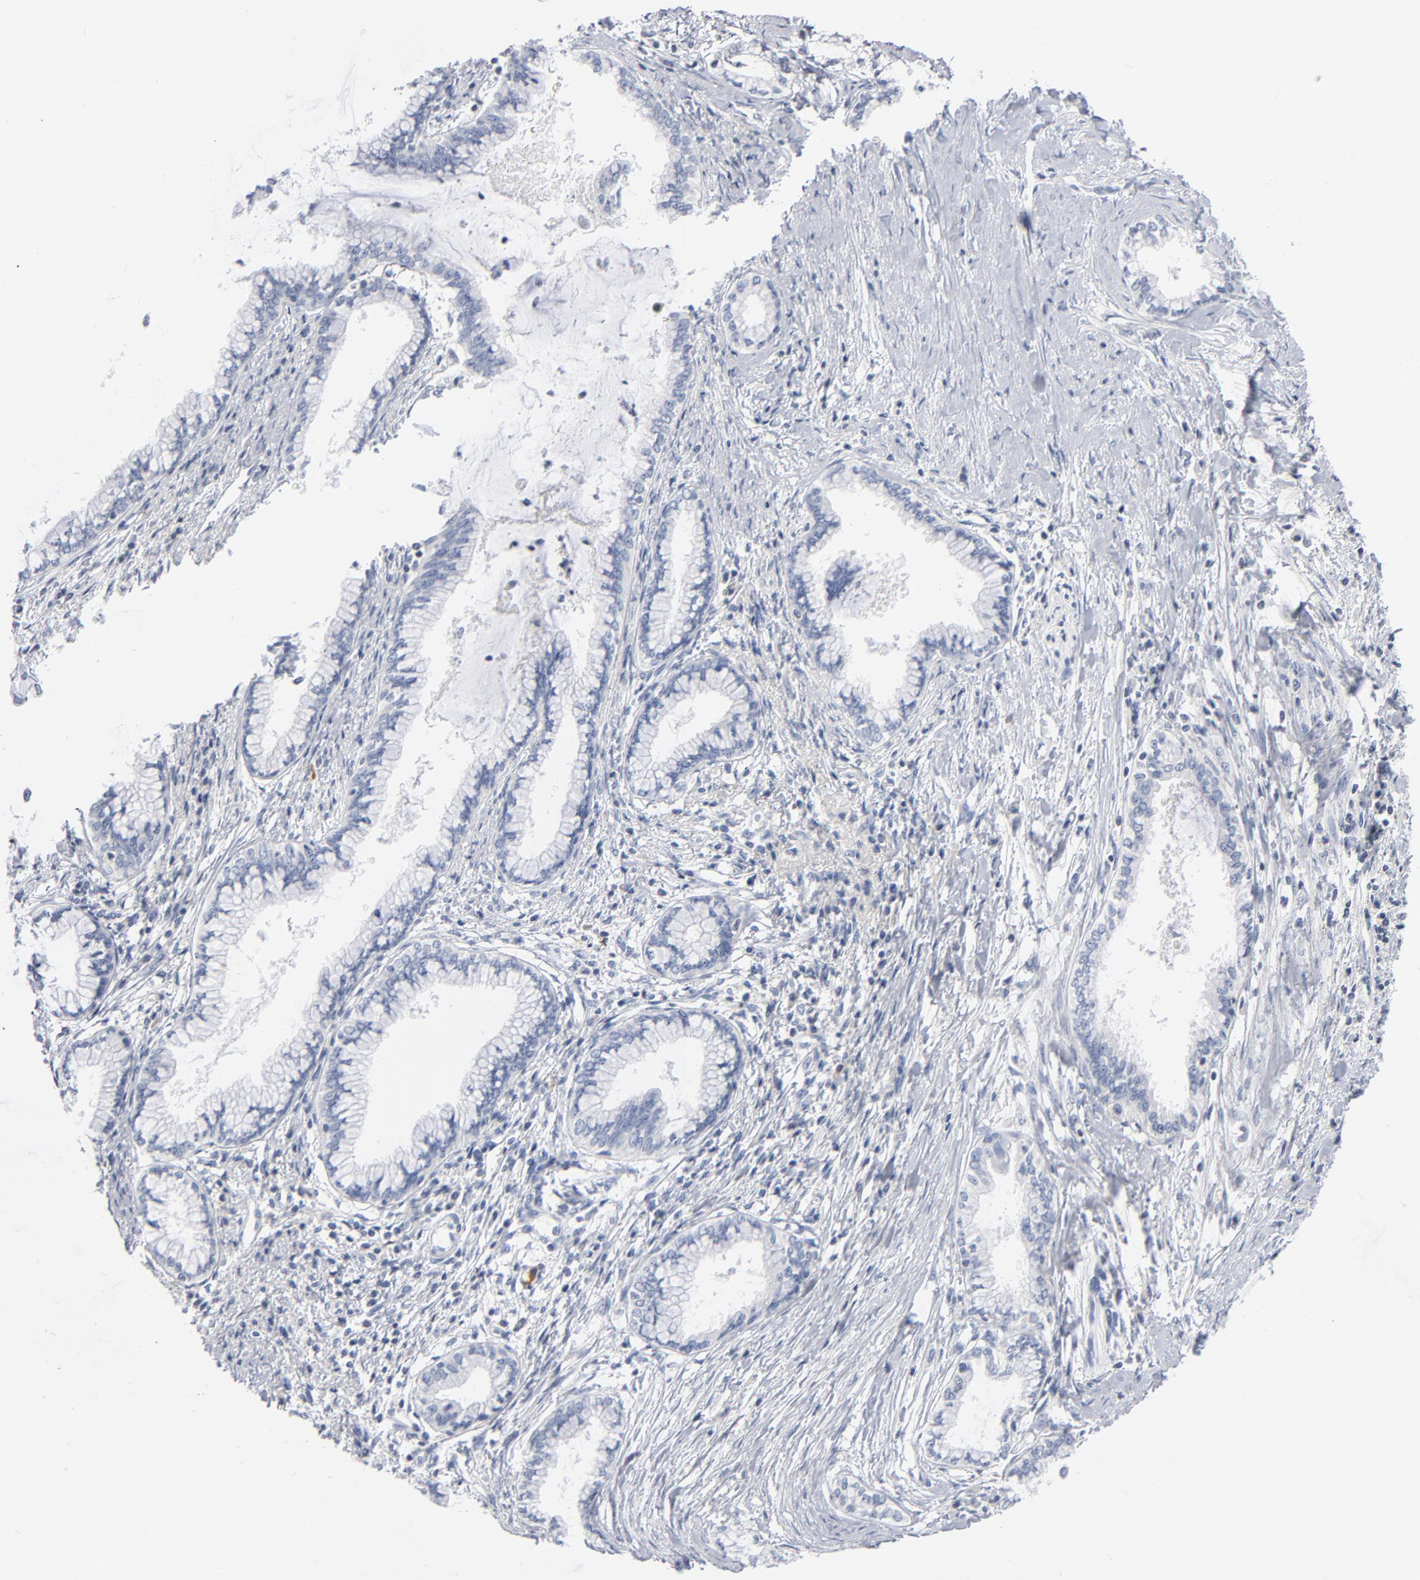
{"staining": {"intensity": "negative", "quantity": "none", "location": "none"}, "tissue": "pancreatic cancer", "cell_type": "Tumor cells", "image_type": "cancer", "snomed": [{"axis": "morphology", "description": "Adenocarcinoma, NOS"}, {"axis": "topography", "description": "Pancreas"}], "caption": "Micrograph shows no protein staining in tumor cells of adenocarcinoma (pancreatic) tissue.", "gene": "PTK2B", "patient": {"sex": "female", "age": 64}}